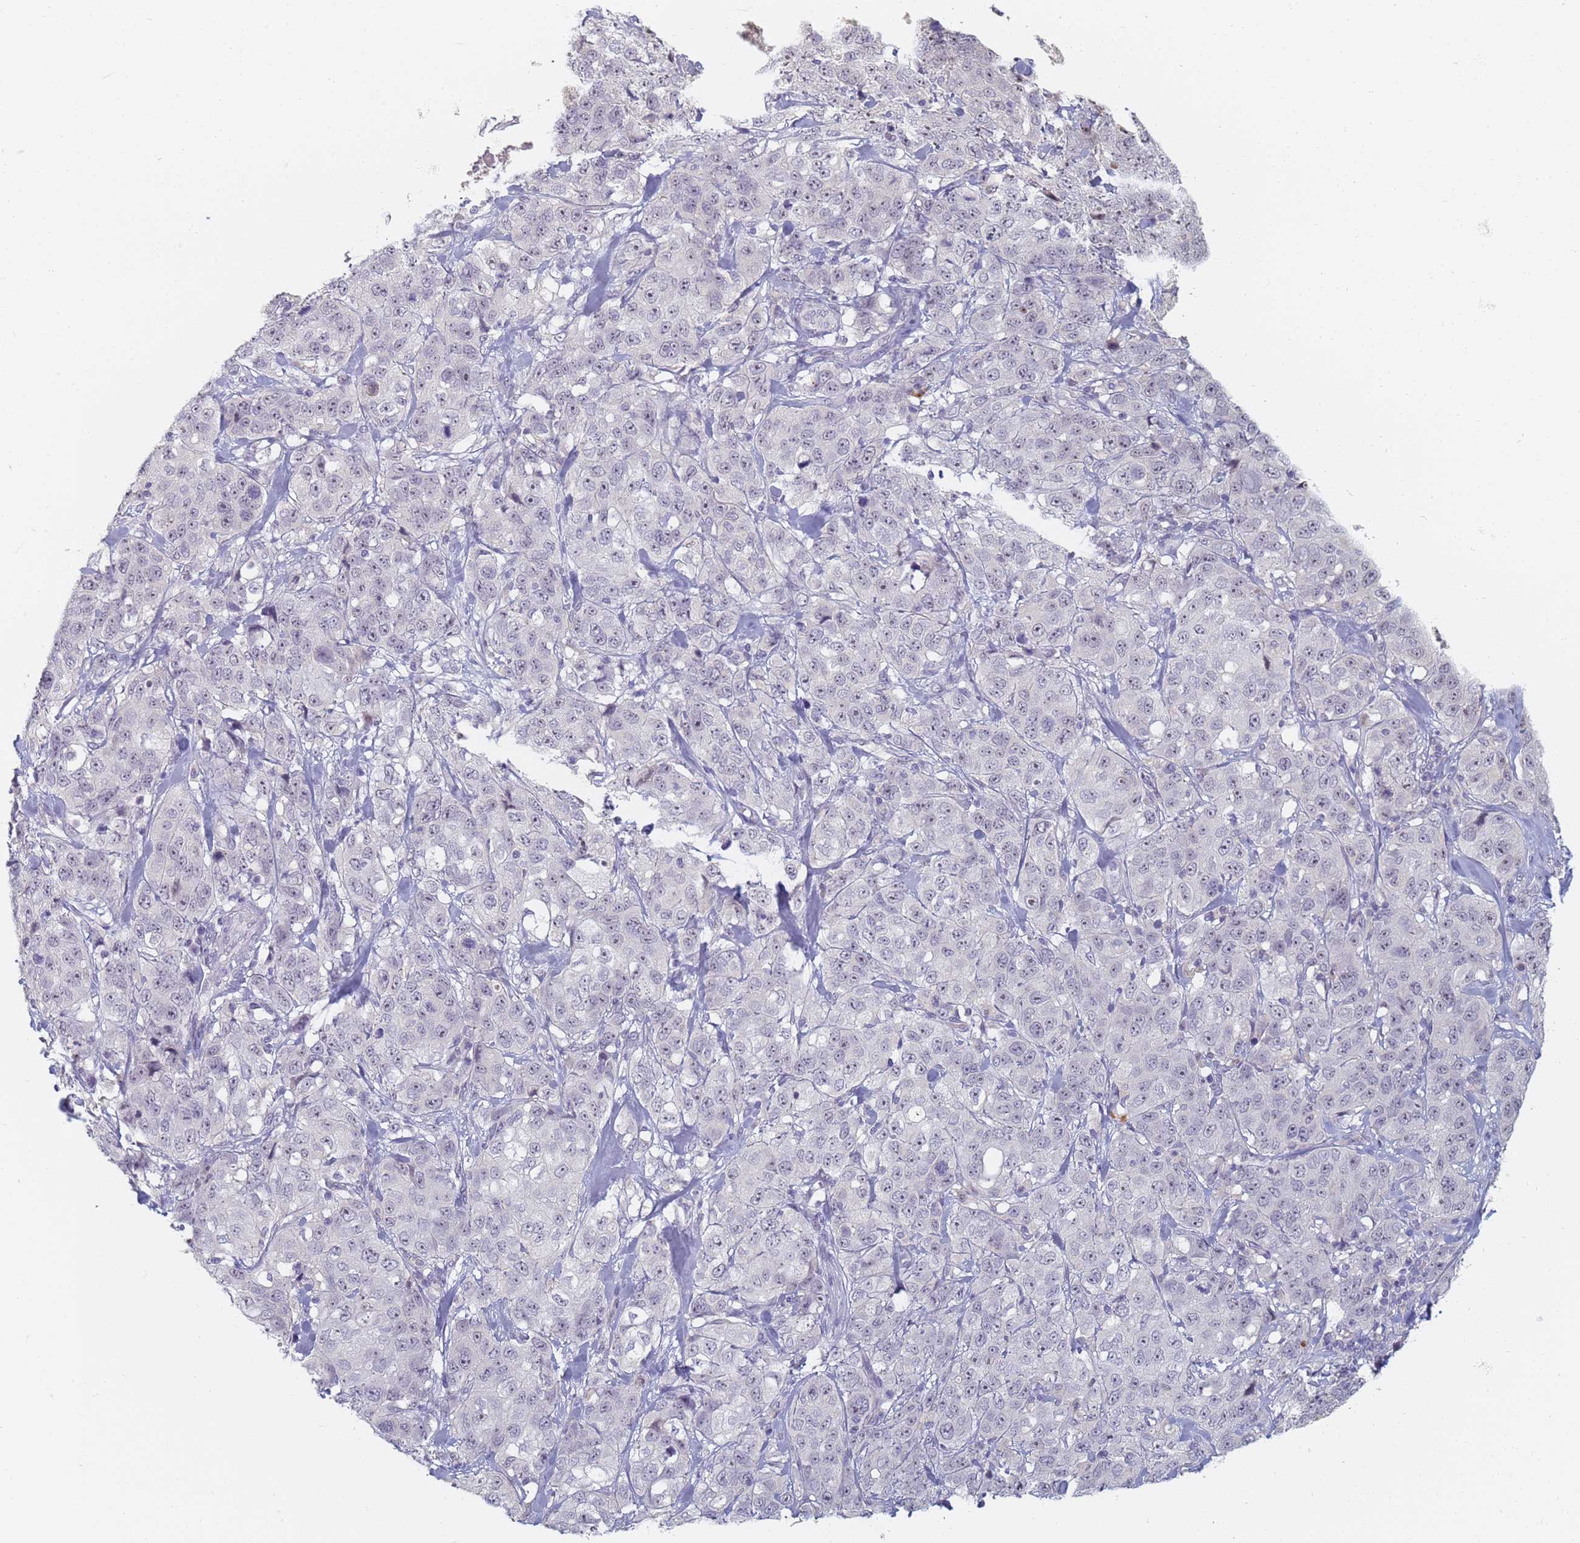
{"staining": {"intensity": "weak", "quantity": "<25%", "location": "cytoplasmic/membranous,nuclear"}, "tissue": "stomach cancer", "cell_type": "Tumor cells", "image_type": "cancer", "snomed": [{"axis": "morphology", "description": "Adenocarcinoma, NOS"}, {"axis": "topography", "description": "Stomach"}], "caption": "High power microscopy photomicrograph of an immunohistochemistry (IHC) micrograph of stomach cancer (adenocarcinoma), revealing no significant positivity in tumor cells.", "gene": "SLC38A9", "patient": {"sex": "male", "age": 48}}